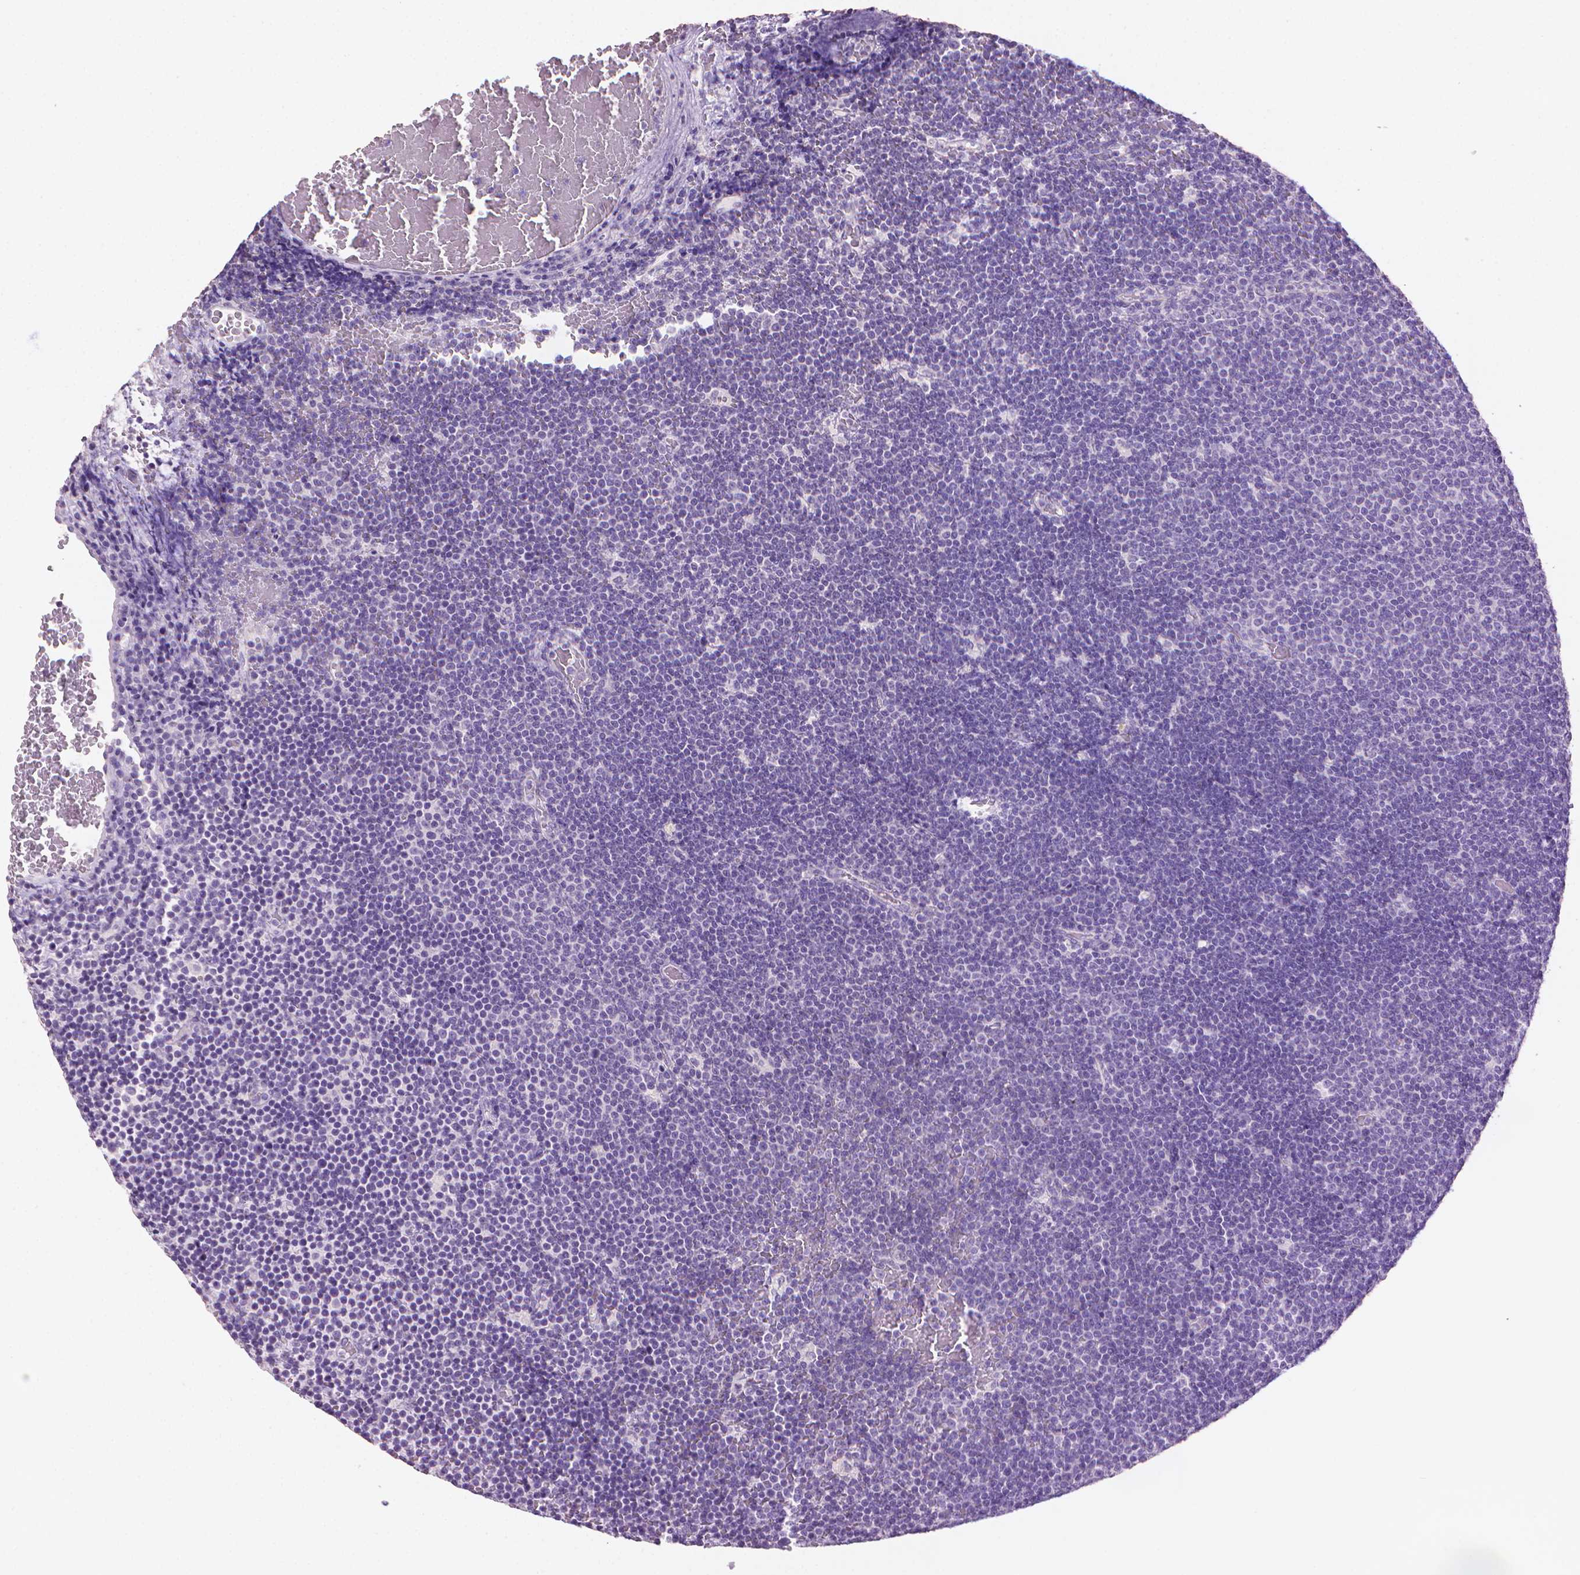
{"staining": {"intensity": "negative", "quantity": "none", "location": "none"}, "tissue": "lymphoma", "cell_type": "Tumor cells", "image_type": "cancer", "snomed": [{"axis": "morphology", "description": "Malignant lymphoma, non-Hodgkin's type, Low grade"}, {"axis": "topography", "description": "Brain"}], "caption": "This histopathology image is of low-grade malignant lymphoma, non-Hodgkin's type stained with immunohistochemistry to label a protein in brown with the nuclei are counter-stained blue. There is no positivity in tumor cells.", "gene": "MLANA", "patient": {"sex": "female", "age": 66}}